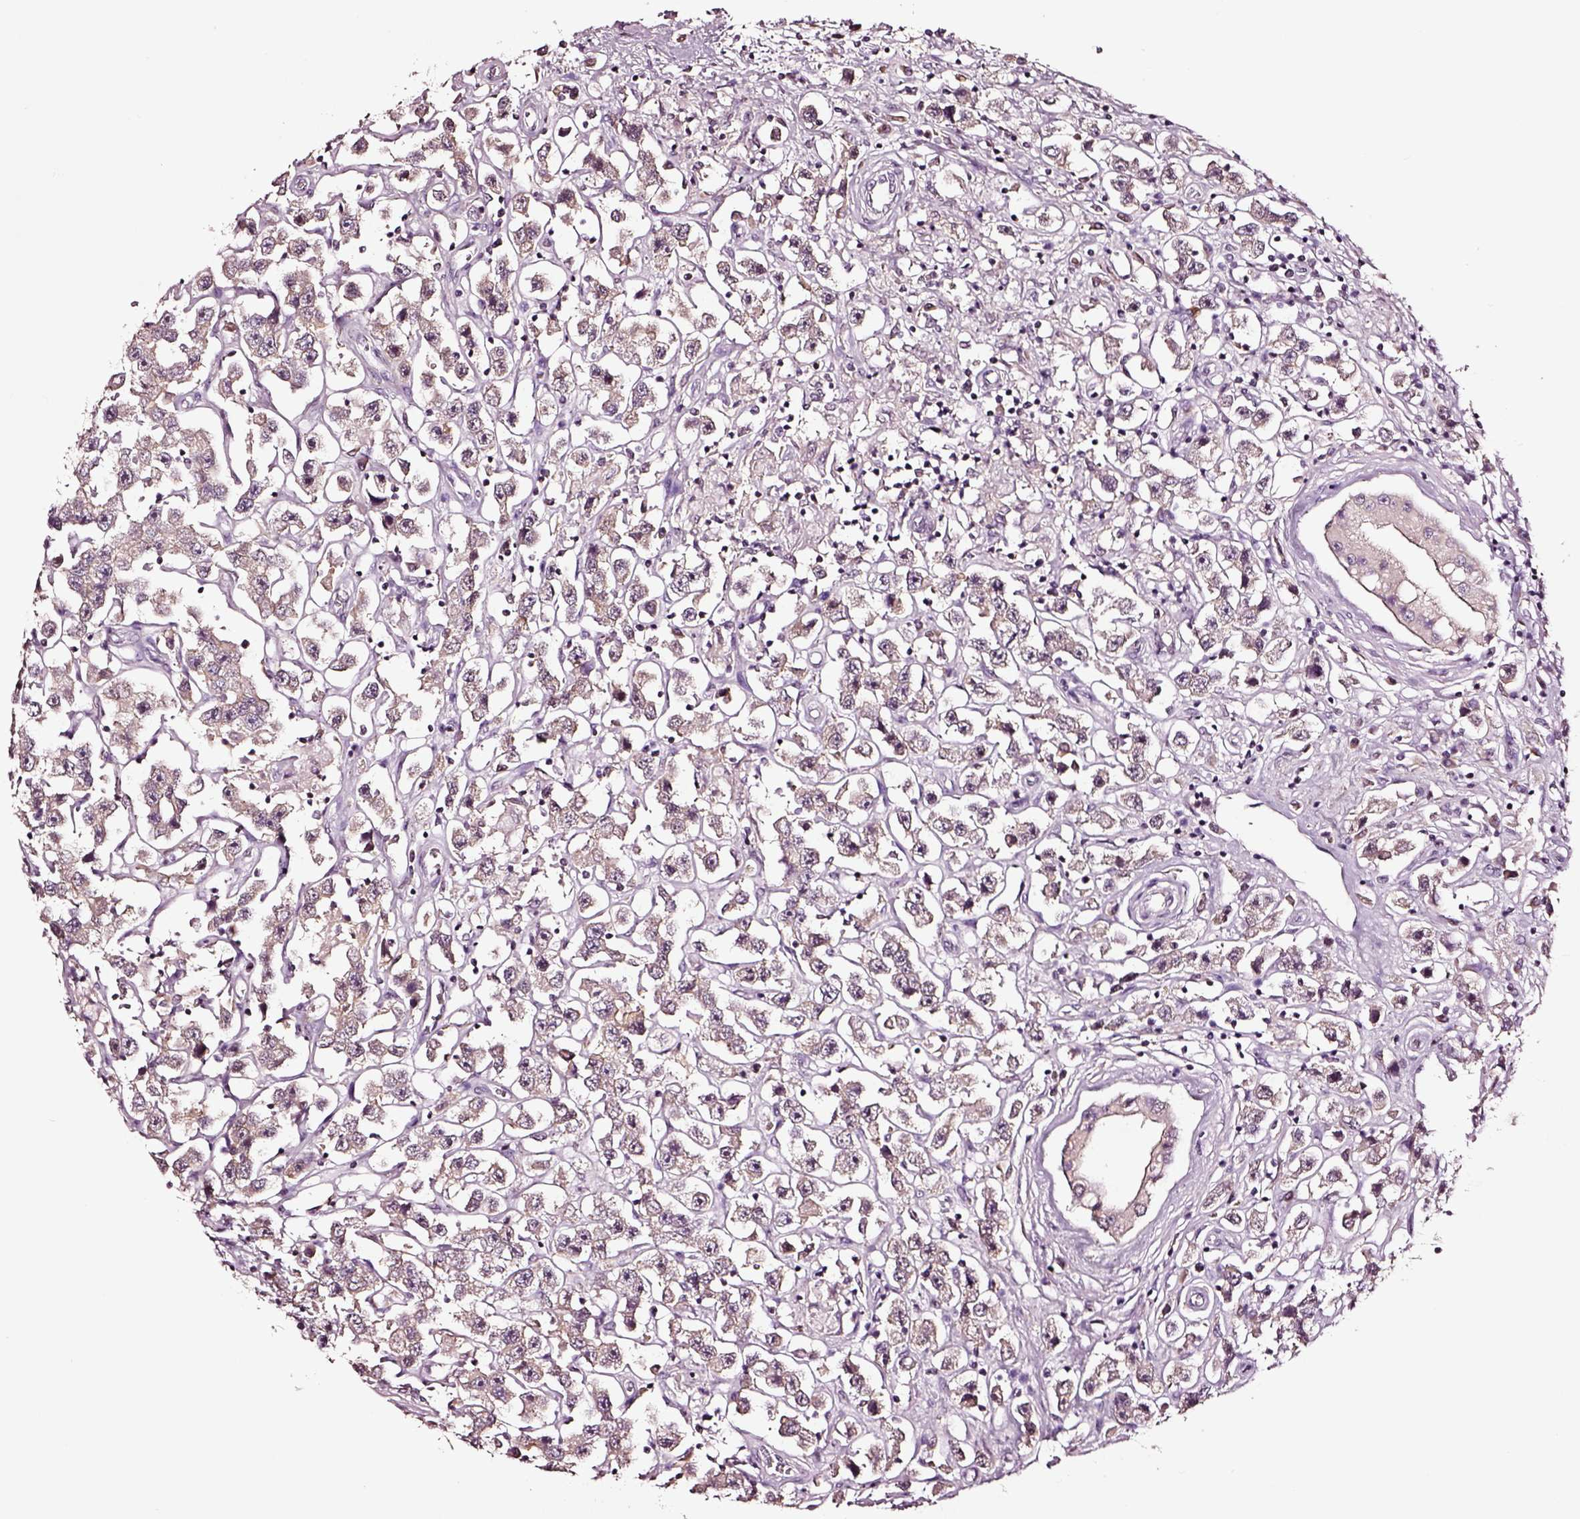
{"staining": {"intensity": "negative", "quantity": "none", "location": "none"}, "tissue": "testis cancer", "cell_type": "Tumor cells", "image_type": "cancer", "snomed": [{"axis": "morphology", "description": "Seminoma, NOS"}, {"axis": "topography", "description": "Testis"}], "caption": "IHC micrograph of testis cancer (seminoma) stained for a protein (brown), which demonstrates no positivity in tumor cells. The staining was performed using DAB to visualize the protein expression in brown, while the nuclei were stained in blue with hematoxylin (Magnification: 20x).", "gene": "SMIM17", "patient": {"sex": "male", "age": 45}}